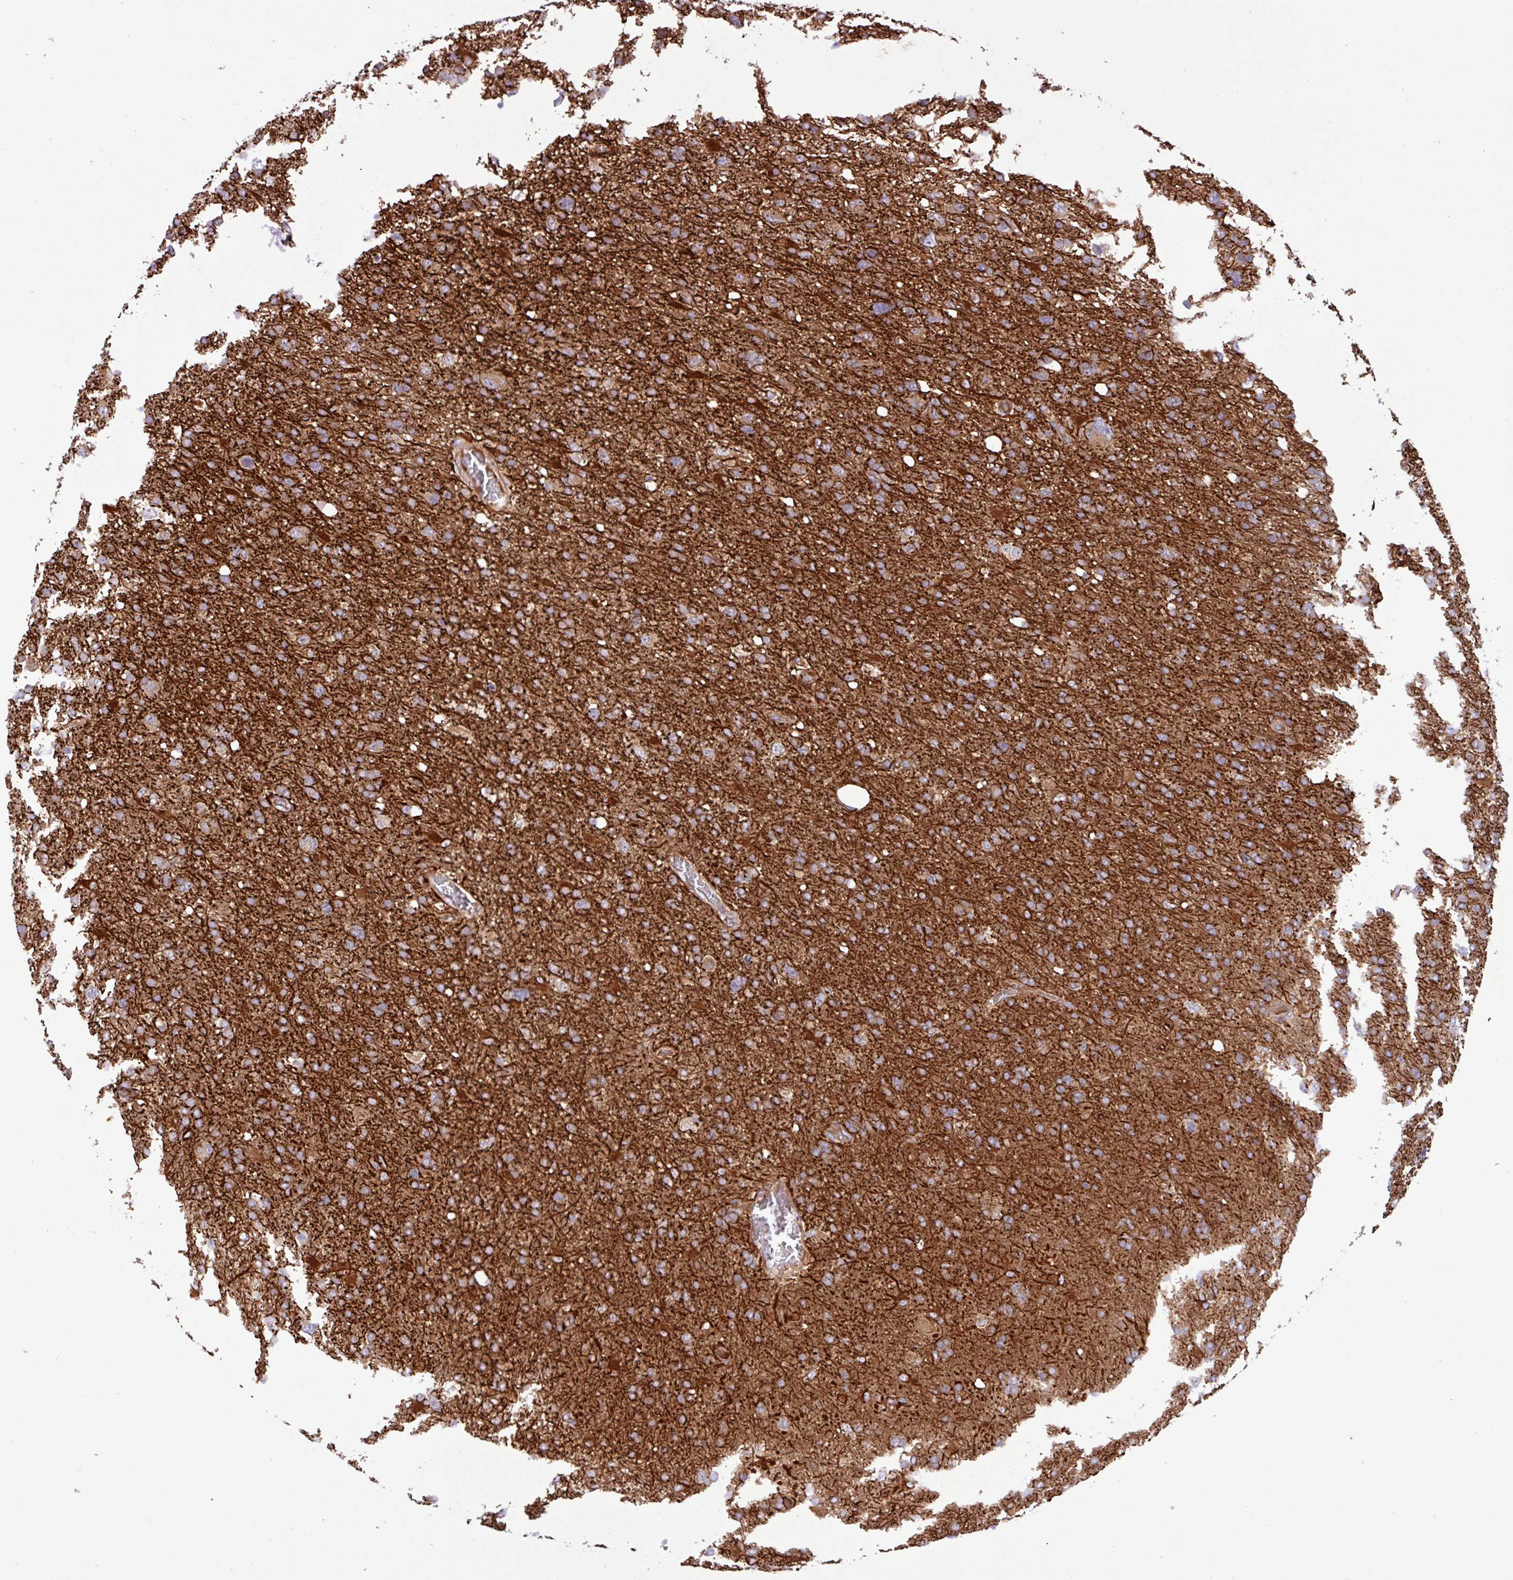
{"staining": {"intensity": "strong", "quantity": "<25%", "location": "cytoplasmic/membranous"}, "tissue": "glioma", "cell_type": "Tumor cells", "image_type": "cancer", "snomed": [{"axis": "morphology", "description": "Glioma, malignant, High grade"}, {"axis": "topography", "description": "Brain"}], "caption": "Immunohistochemical staining of malignant glioma (high-grade) displays medium levels of strong cytoplasmic/membranous protein positivity in about <25% of tumor cells. (DAB = brown stain, brightfield microscopy at high magnification).", "gene": "RAB19", "patient": {"sex": "male", "age": 61}}